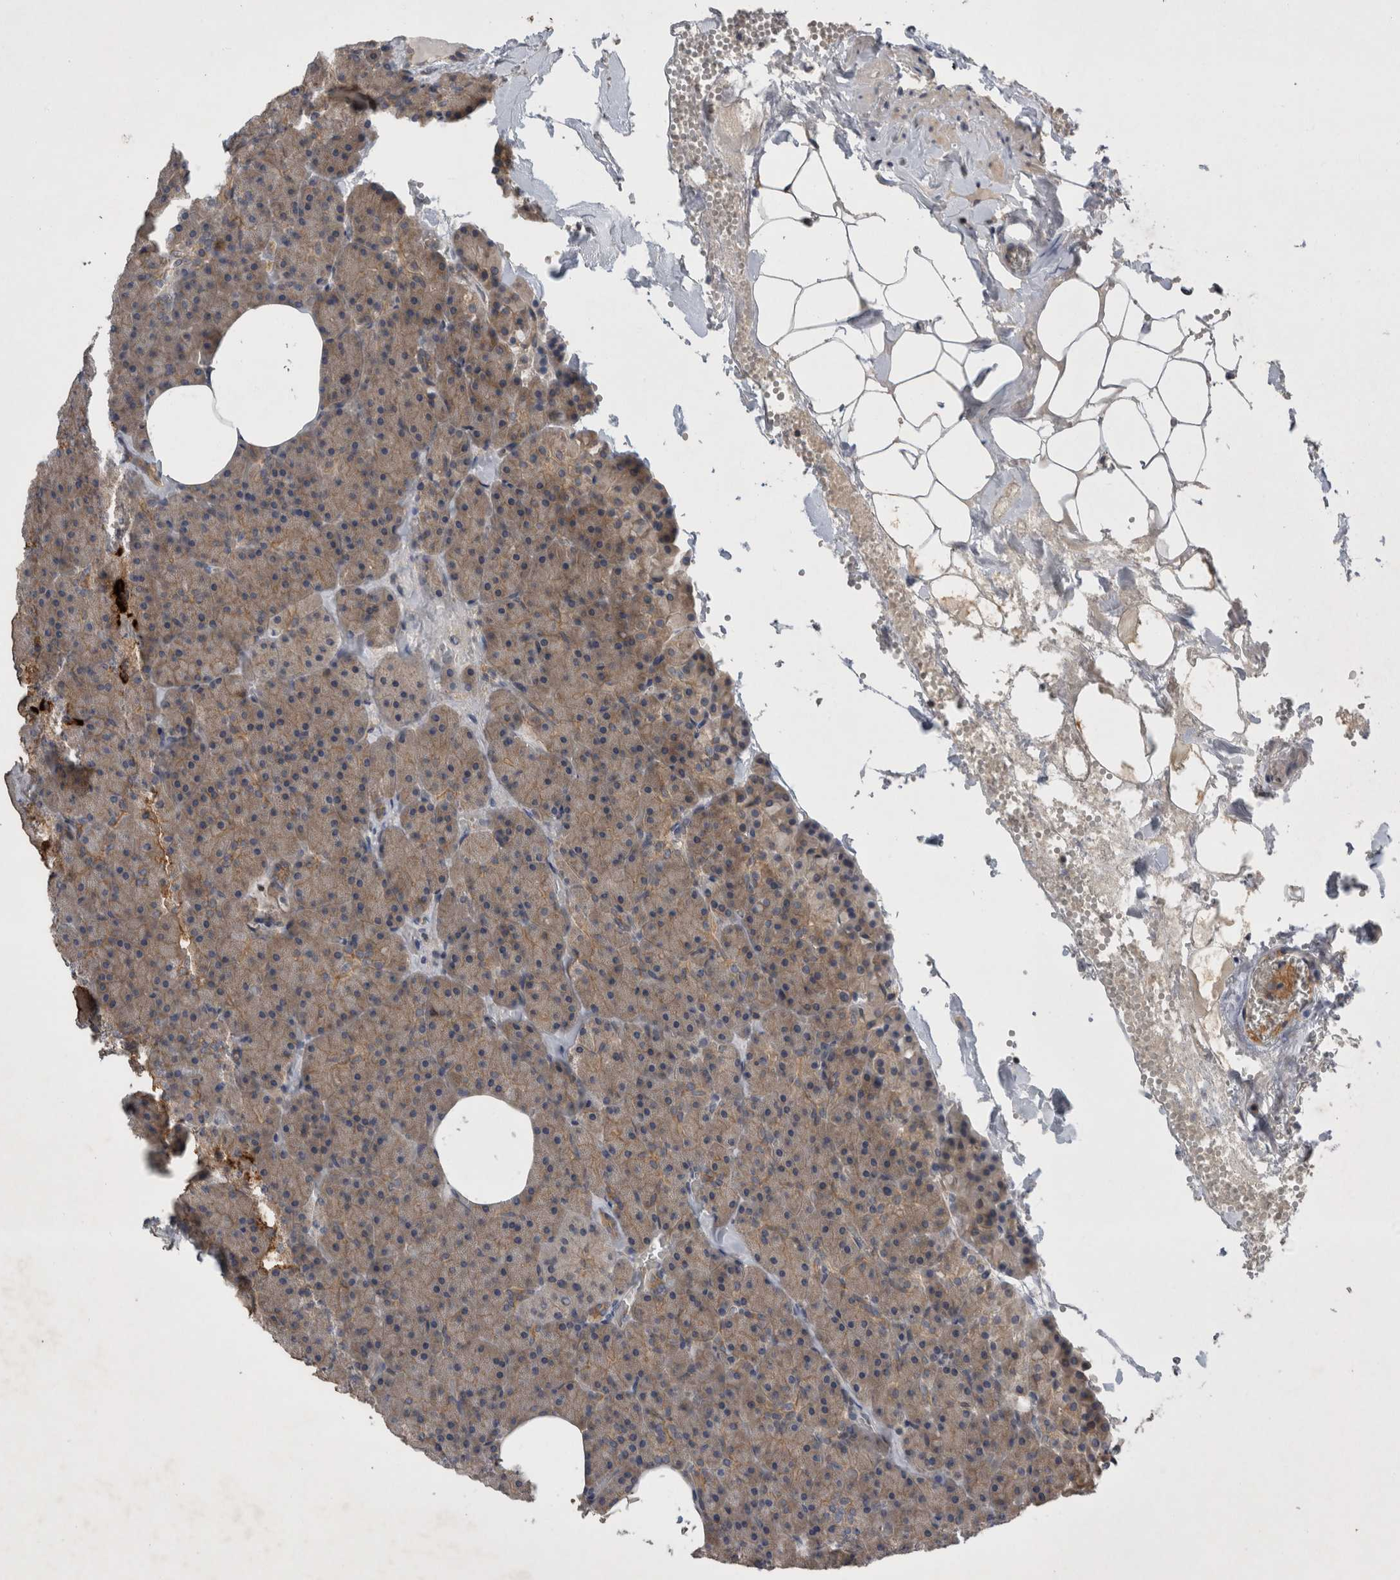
{"staining": {"intensity": "weak", "quantity": ">75%", "location": "cytoplasmic/membranous"}, "tissue": "pancreas", "cell_type": "Exocrine glandular cells", "image_type": "normal", "snomed": [{"axis": "morphology", "description": "Normal tissue, NOS"}, {"axis": "morphology", "description": "Carcinoid, malignant, NOS"}, {"axis": "topography", "description": "Pancreas"}], "caption": "Immunohistochemical staining of benign human pancreas exhibits weak cytoplasmic/membranous protein positivity in about >75% of exocrine glandular cells. The staining is performed using DAB (3,3'-diaminobenzidine) brown chromogen to label protein expression. The nuclei are counter-stained blue using hematoxylin.", "gene": "SCARA5", "patient": {"sex": "female", "age": 35}}